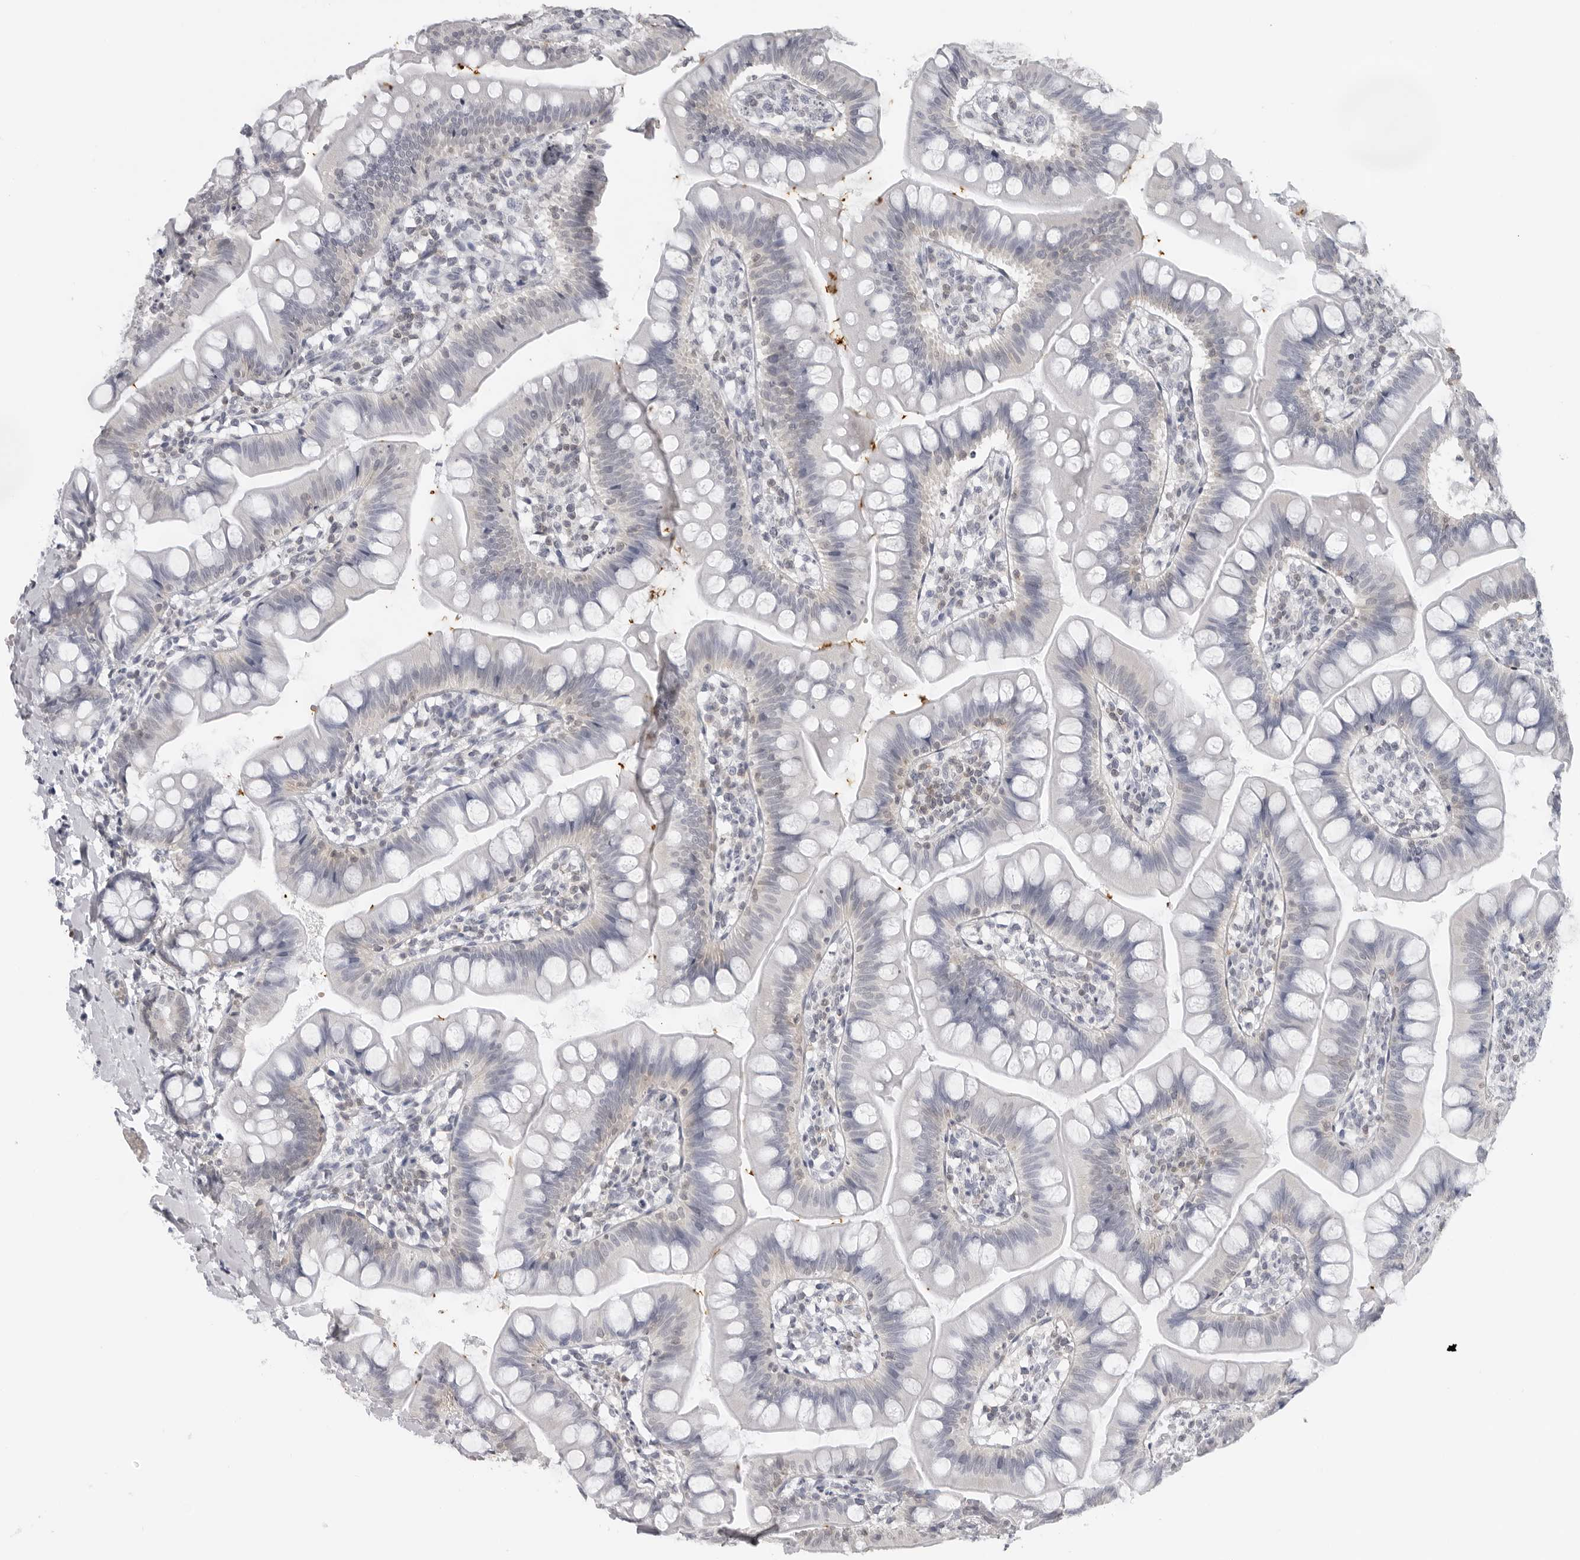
{"staining": {"intensity": "negative", "quantity": "none", "location": "none"}, "tissue": "small intestine", "cell_type": "Glandular cells", "image_type": "normal", "snomed": [{"axis": "morphology", "description": "Normal tissue, NOS"}, {"axis": "topography", "description": "Small intestine"}], "caption": "Image shows no significant protein staining in glandular cells of unremarkable small intestine.", "gene": "EPB41", "patient": {"sex": "male", "age": 7}}